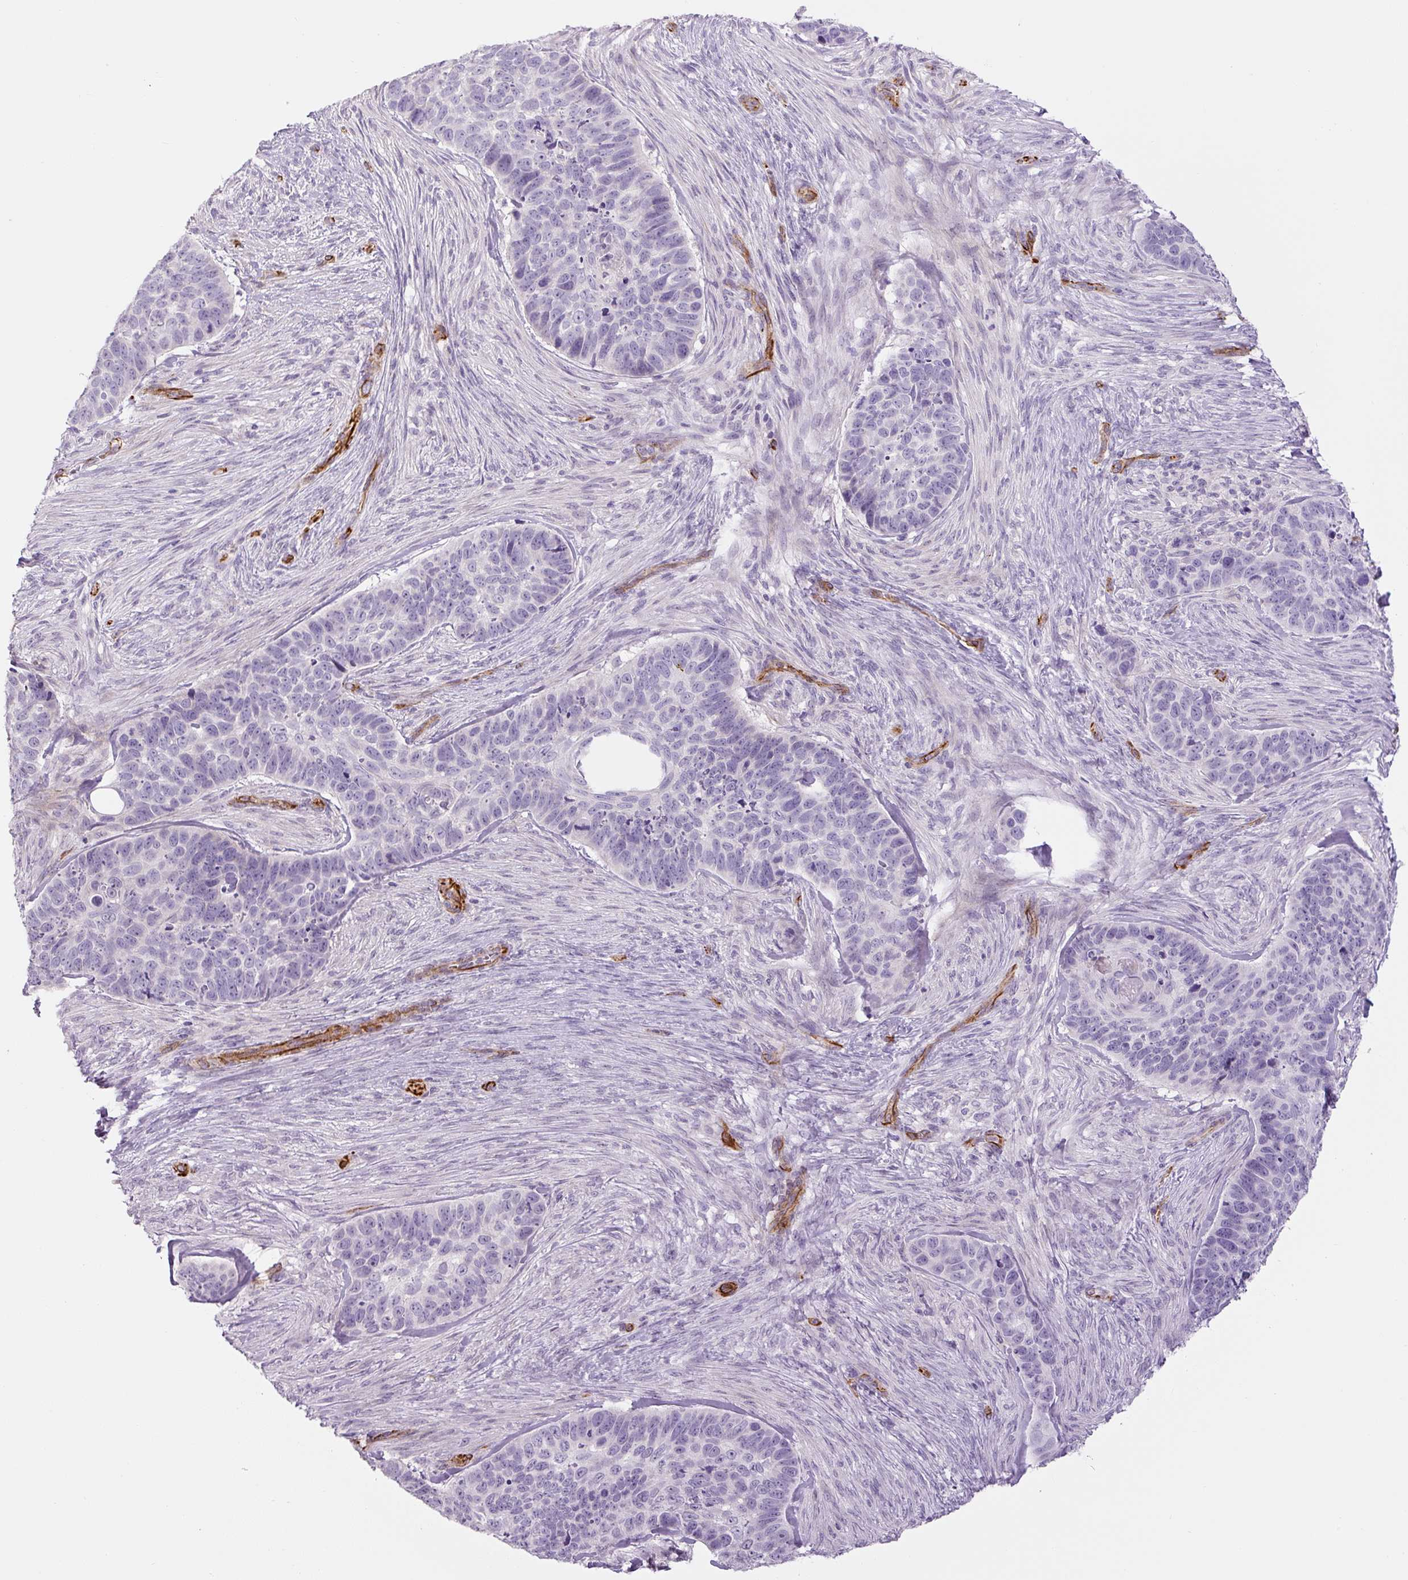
{"staining": {"intensity": "negative", "quantity": "none", "location": "none"}, "tissue": "skin cancer", "cell_type": "Tumor cells", "image_type": "cancer", "snomed": [{"axis": "morphology", "description": "Basal cell carcinoma"}, {"axis": "topography", "description": "Skin"}], "caption": "Tumor cells are negative for protein expression in human basal cell carcinoma (skin). (DAB immunohistochemistry (IHC), high magnification).", "gene": "NES", "patient": {"sex": "female", "age": 82}}